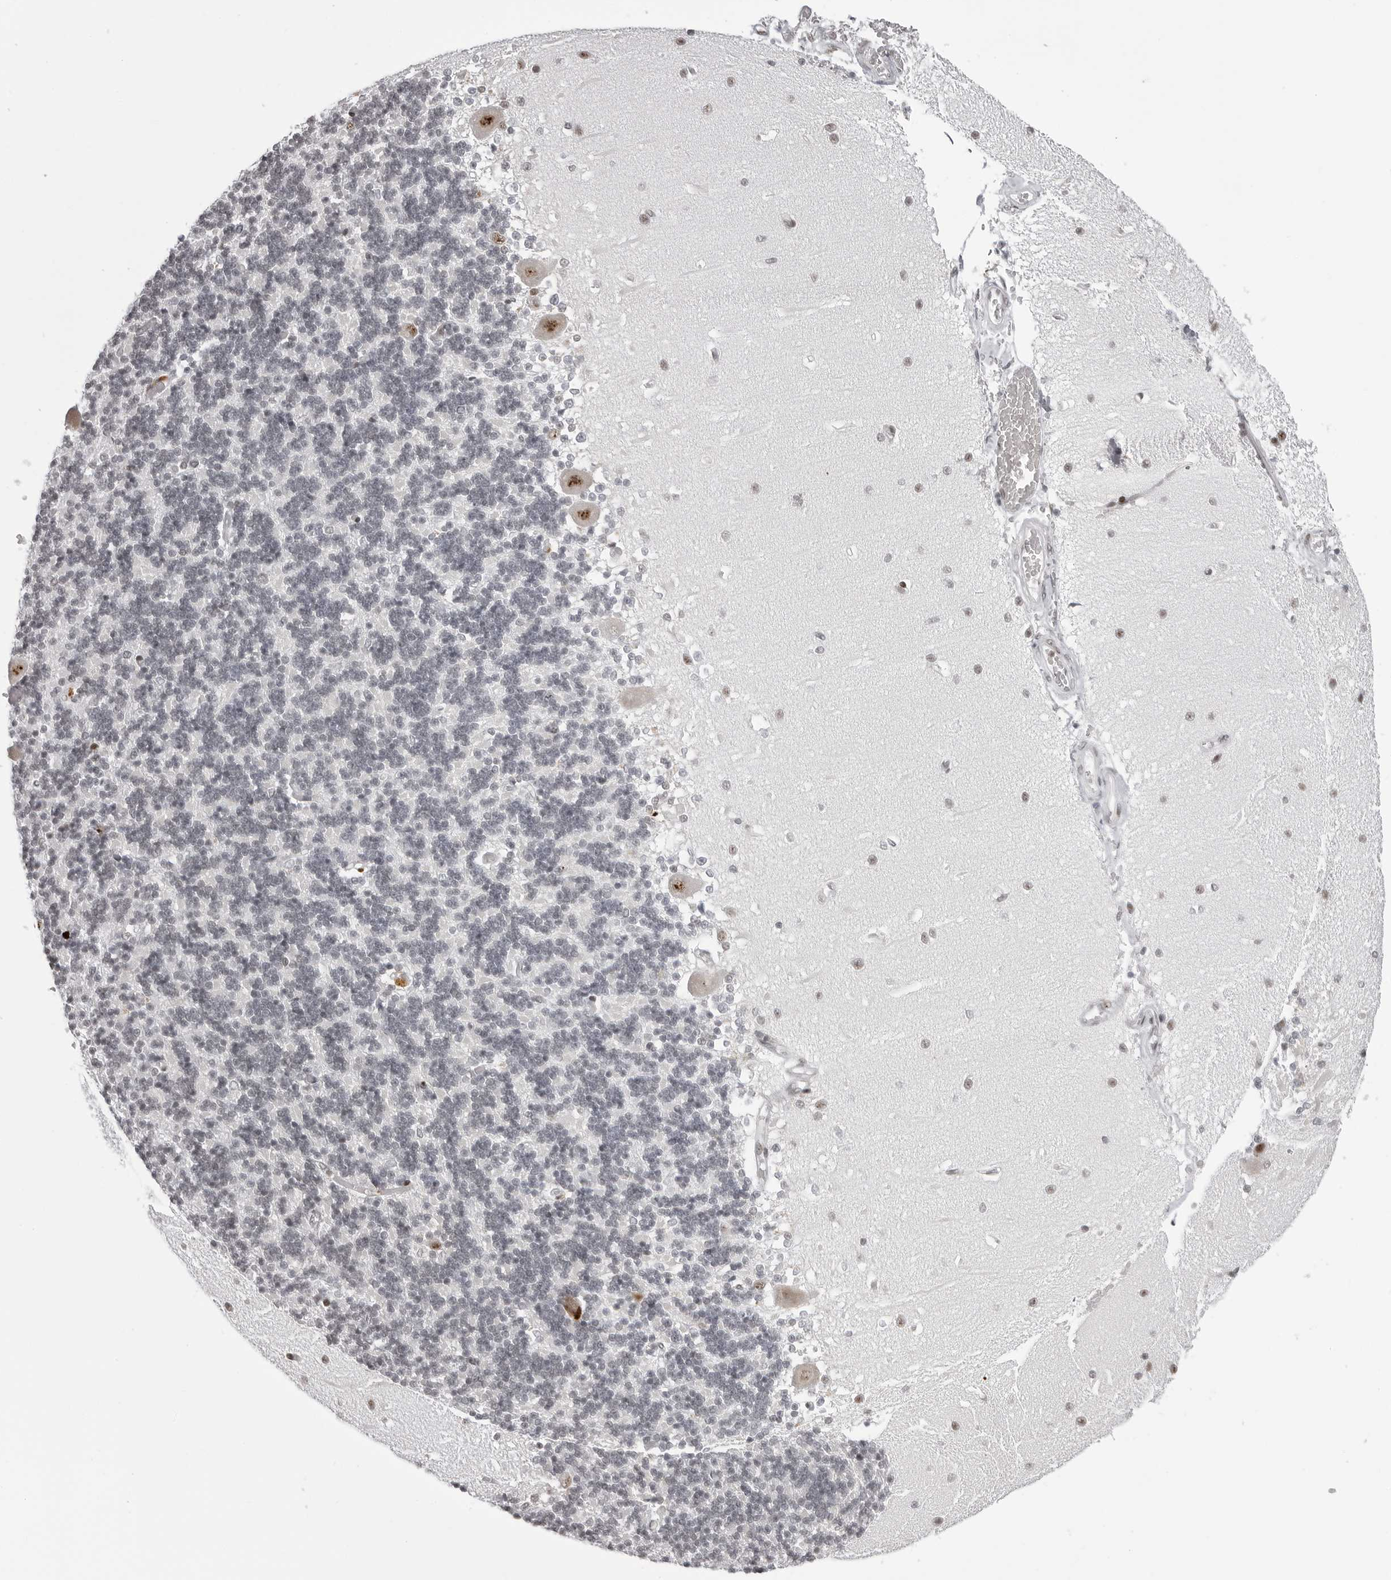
{"staining": {"intensity": "negative", "quantity": "none", "location": "none"}, "tissue": "cerebellum", "cell_type": "Cells in granular layer", "image_type": "normal", "snomed": [{"axis": "morphology", "description": "Normal tissue, NOS"}, {"axis": "topography", "description": "Cerebellum"}], "caption": "Immunohistochemistry image of unremarkable cerebellum: human cerebellum stained with DAB shows no significant protein expression in cells in granular layer.", "gene": "WRAP53", "patient": {"sex": "male", "age": 37}}